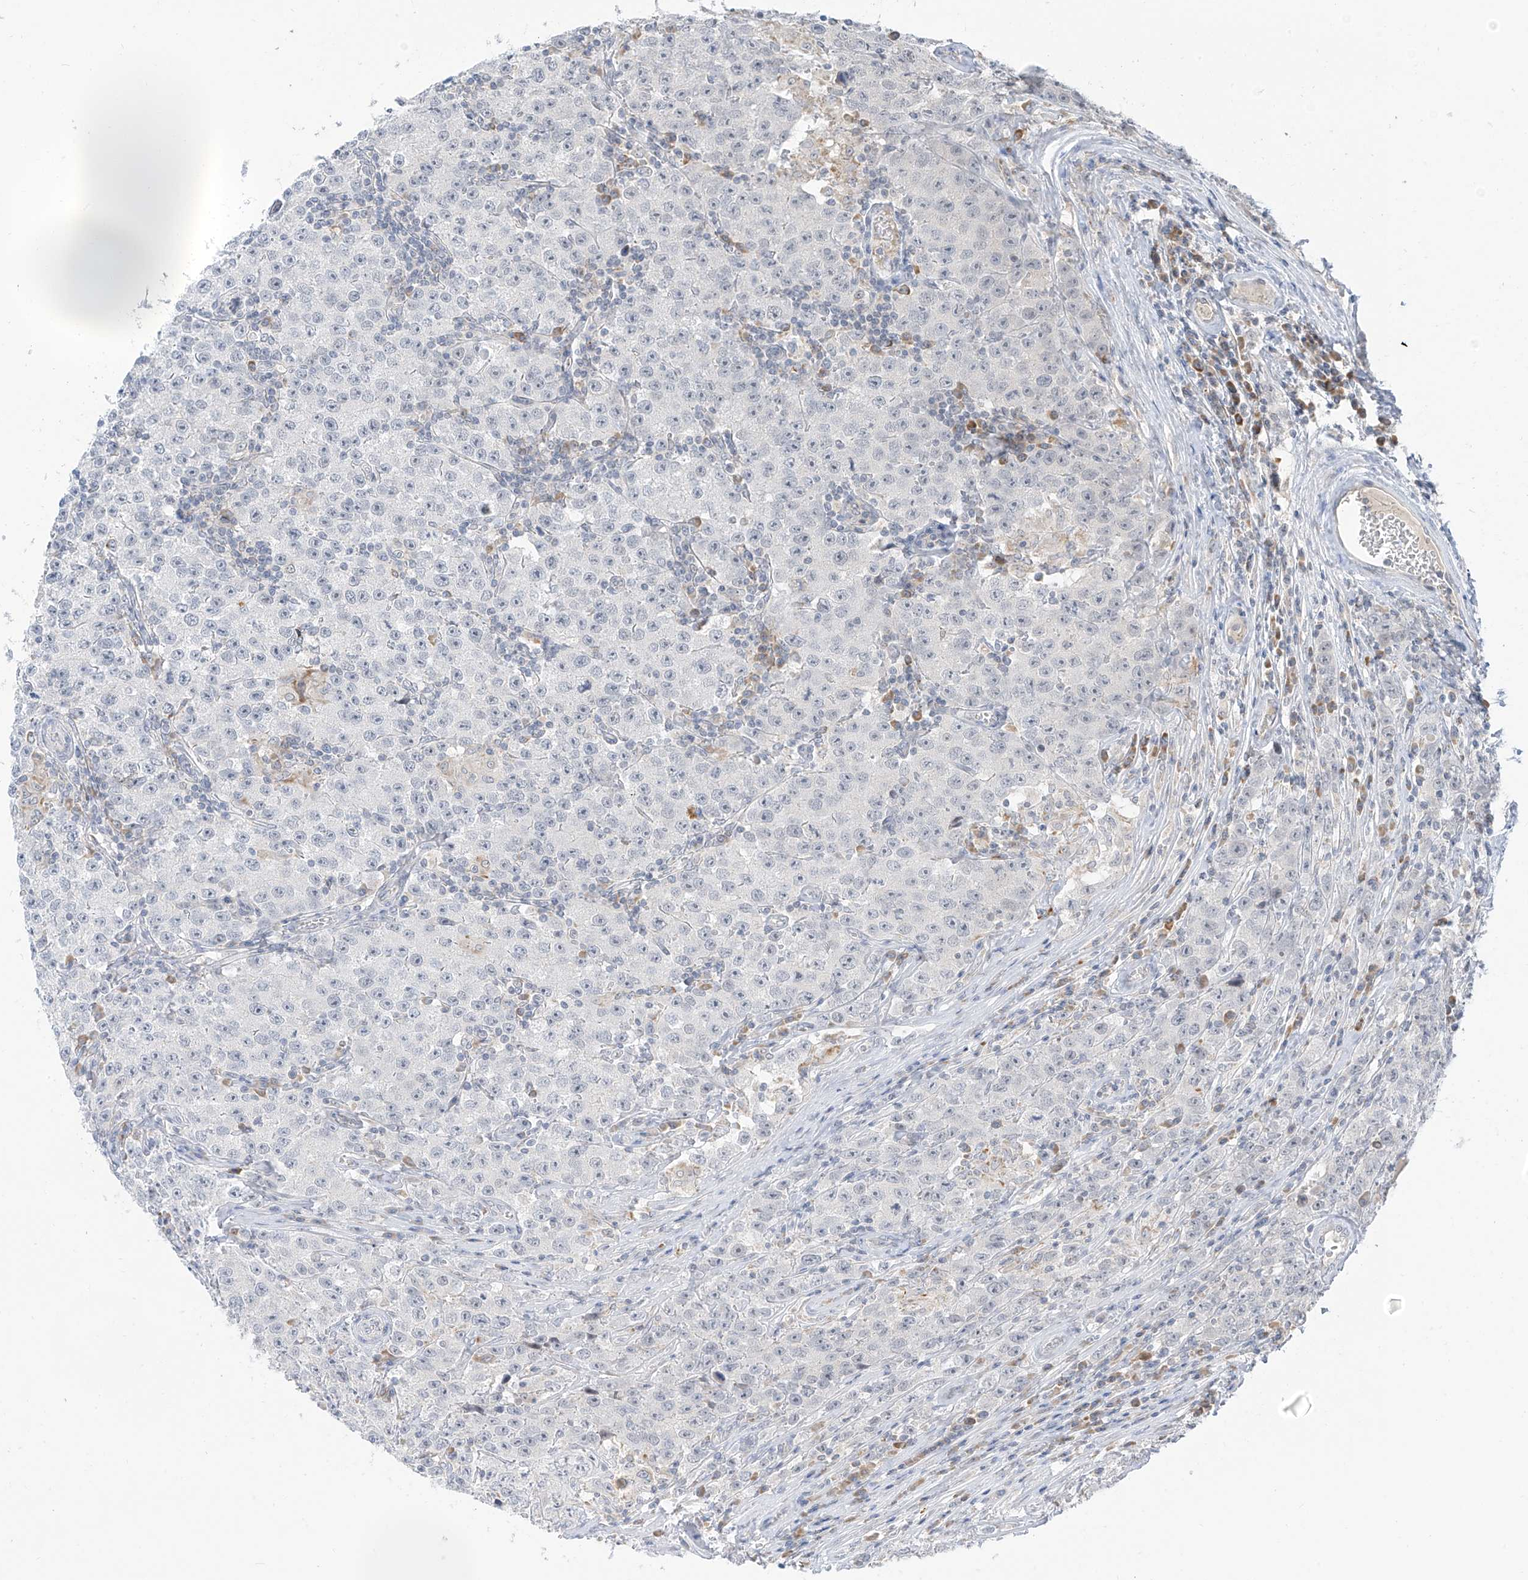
{"staining": {"intensity": "negative", "quantity": "none", "location": "none"}, "tissue": "testis cancer", "cell_type": "Tumor cells", "image_type": "cancer", "snomed": [{"axis": "morphology", "description": "Seminoma, NOS"}, {"axis": "morphology", "description": "Carcinoma, Embryonal, NOS"}, {"axis": "topography", "description": "Testis"}], "caption": "Histopathology image shows no protein expression in tumor cells of testis cancer tissue.", "gene": "C2orf42", "patient": {"sex": "male", "age": 43}}